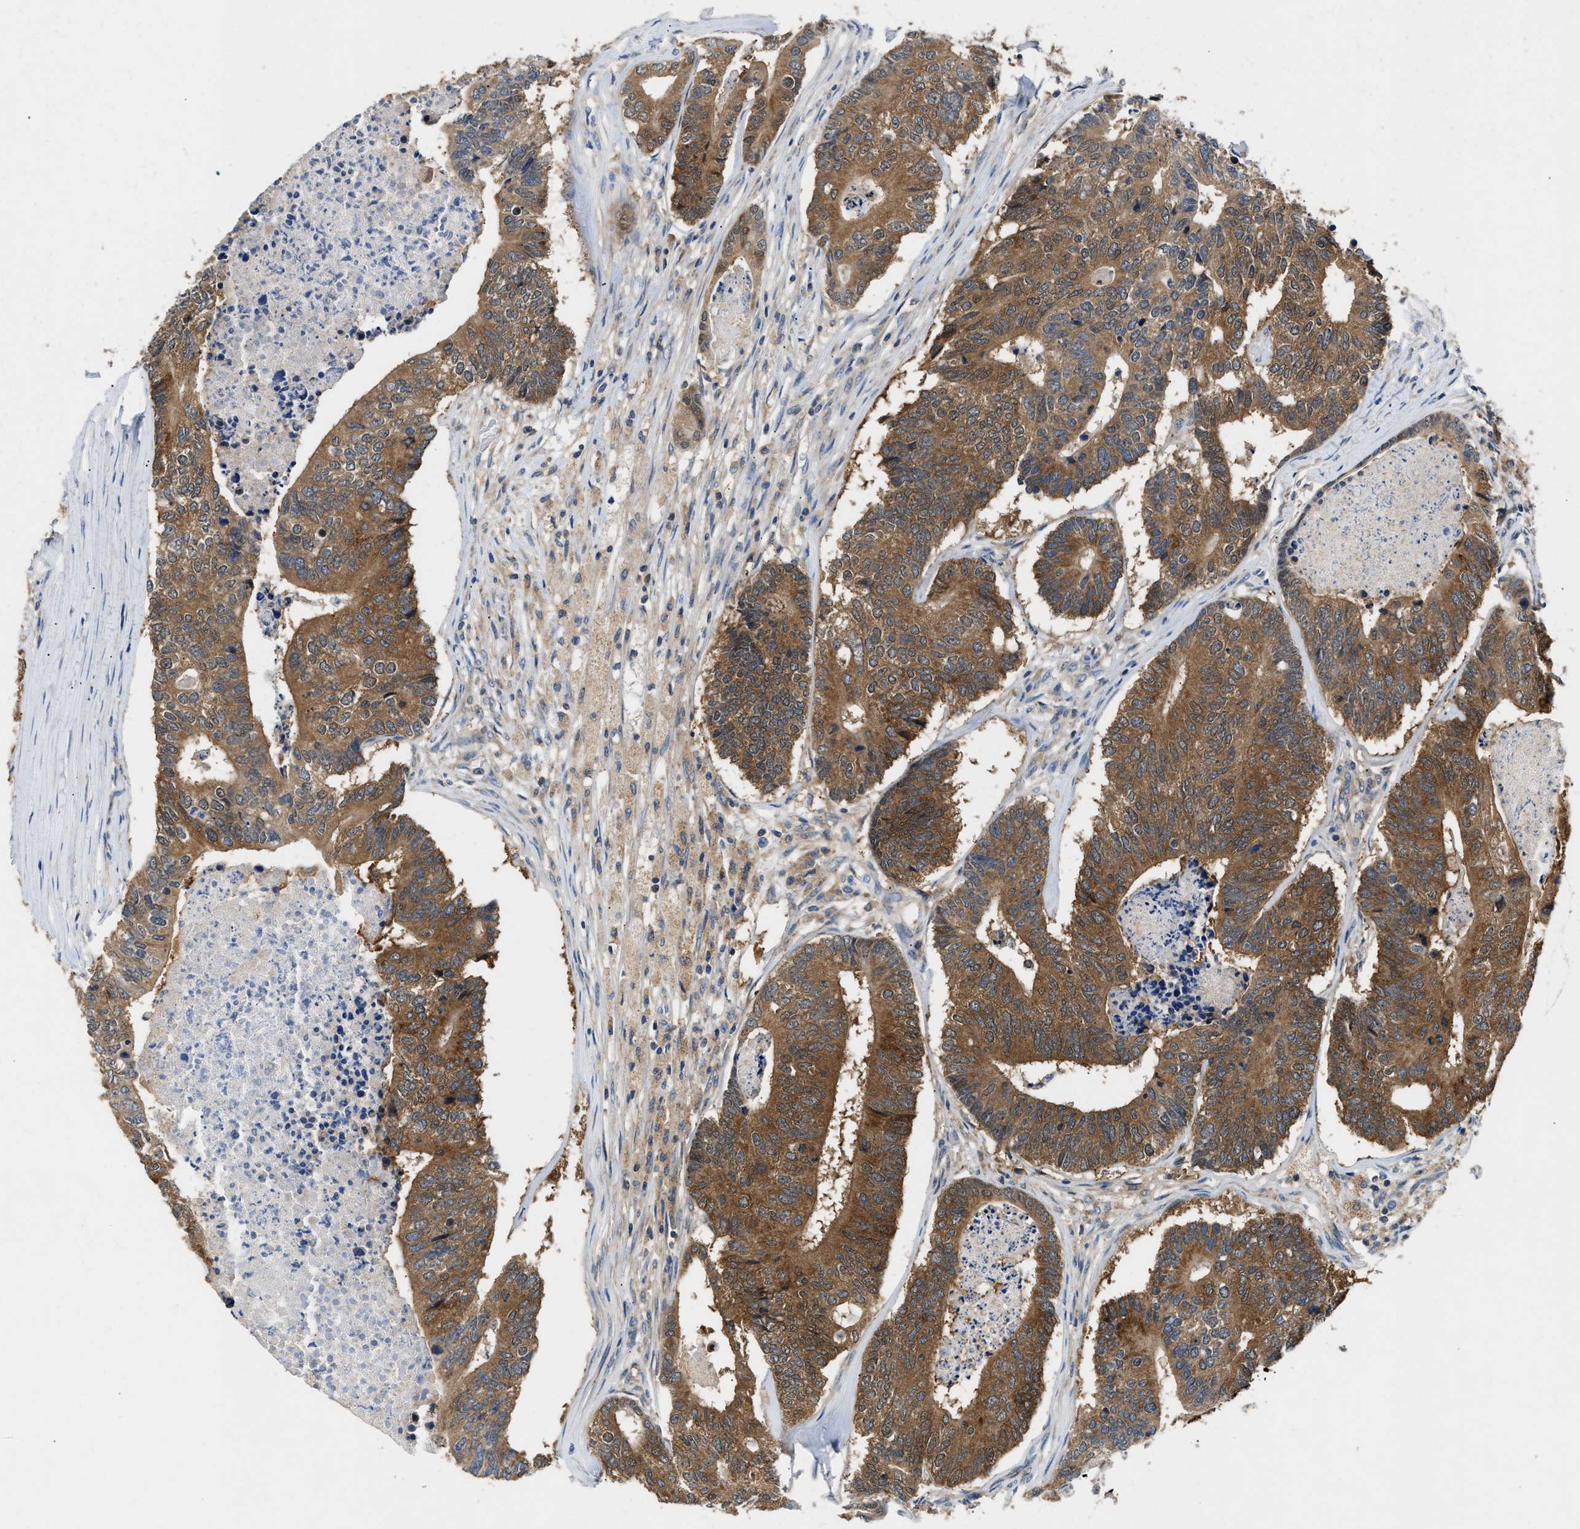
{"staining": {"intensity": "moderate", "quantity": ">75%", "location": "cytoplasmic/membranous"}, "tissue": "colorectal cancer", "cell_type": "Tumor cells", "image_type": "cancer", "snomed": [{"axis": "morphology", "description": "Adenocarcinoma, NOS"}, {"axis": "topography", "description": "Colon"}], "caption": "This is a histology image of immunohistochemistry (IHC) staining of colorectal adenocarcinoma, which shows moderate staining in the cytoplasmic/membranous of tumor cells.", "gene": "CCM2", "patient": {"sex": "female", "age": 67}}